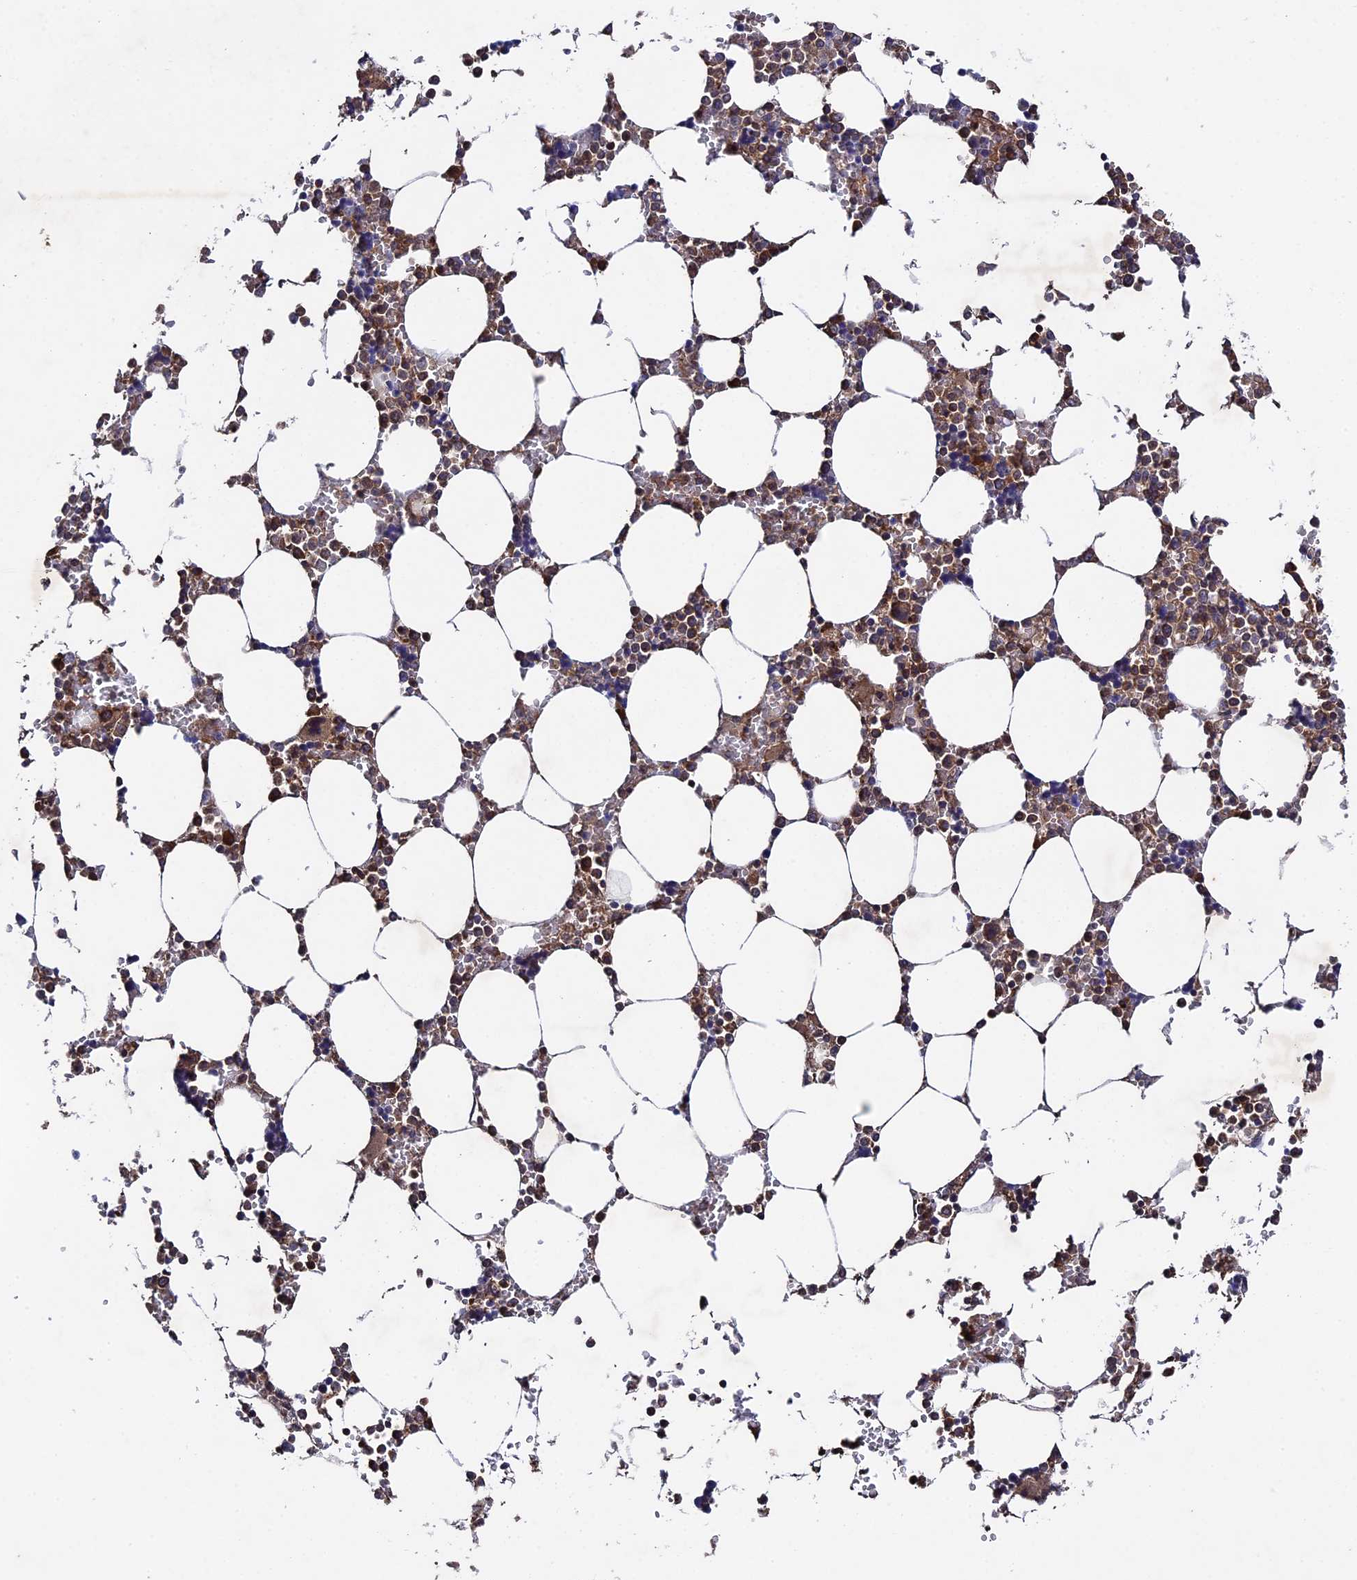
{"staining": {"intensity": "moderate", "quantity": ">75%", "location": "cytoplasmic/membranous"}, "tissue": "bone marrow", "cell_type": "Hematopoietic cells", "image_type": "normal", "snomed": [{"axis": "morphology", "description": "Normal tissue, NOS"}, {"axis": "topography", "description": "Bone marrow"}], "caption": "Human bone marrow stained for a protein (brown) reveals moderate cytoplasmic/membranous positive positivity in about >75% of hematopoietic cells.", "gene": "RAB15", "patient": {"sex": "male", "age": 64}}